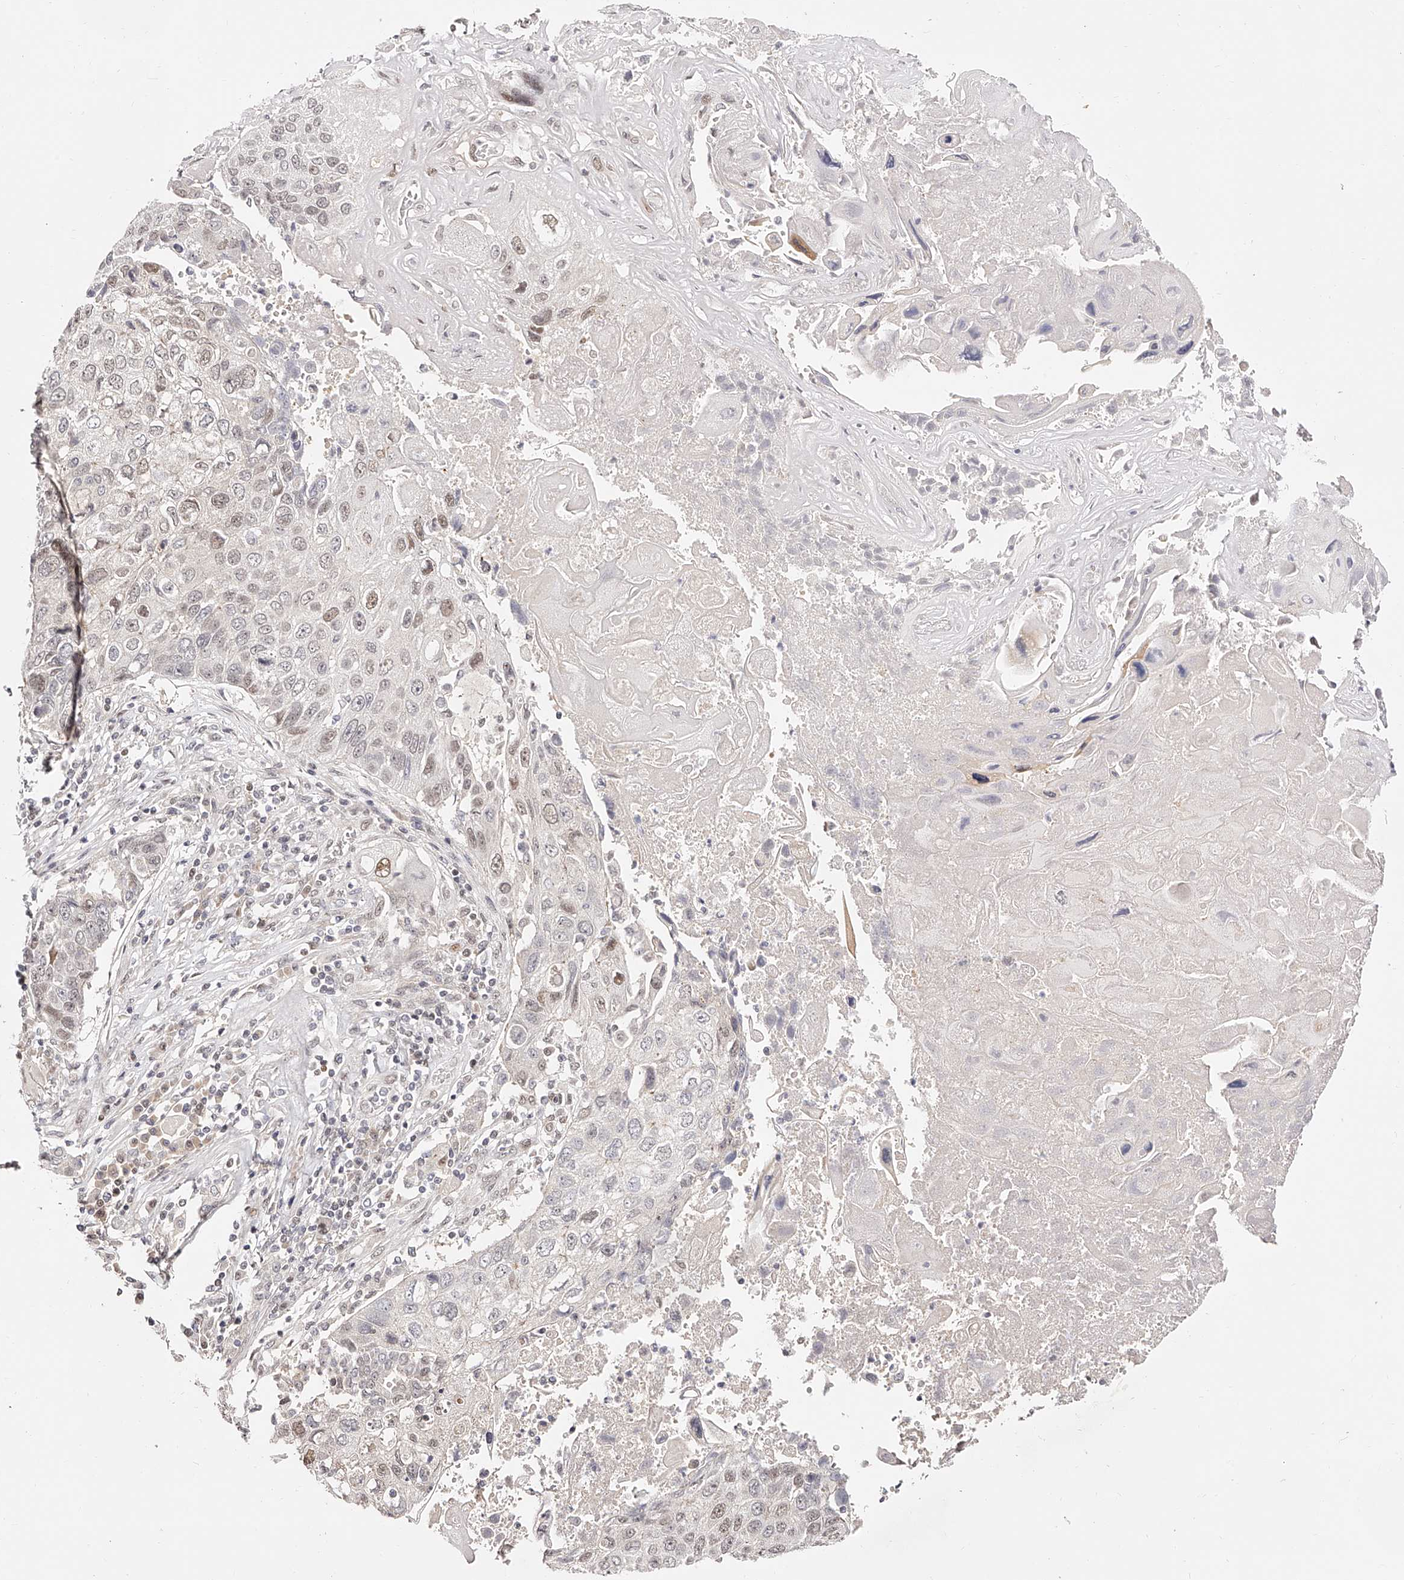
{"staining": {"intensity": "weak", "quantity": "25%-75%", "location": "nuclear"}, "tissue": "lung cancer", "cell_type": "Tumor cells", "image_type": "cancer", "snomed": [{"axis": "morphology", "description": "Squamous cell carcinoma, NOS"}, {"axis": "topography", "description": "Lung"}], "caption": "Immunohistochemical staining of squamous cell carcinoma (lung) exhibits low levels of weak nuclear expression in approximately 25%-75% of tumor cells.", "gene": "USF3", "patient": {"sex": "male", "age": 61}}